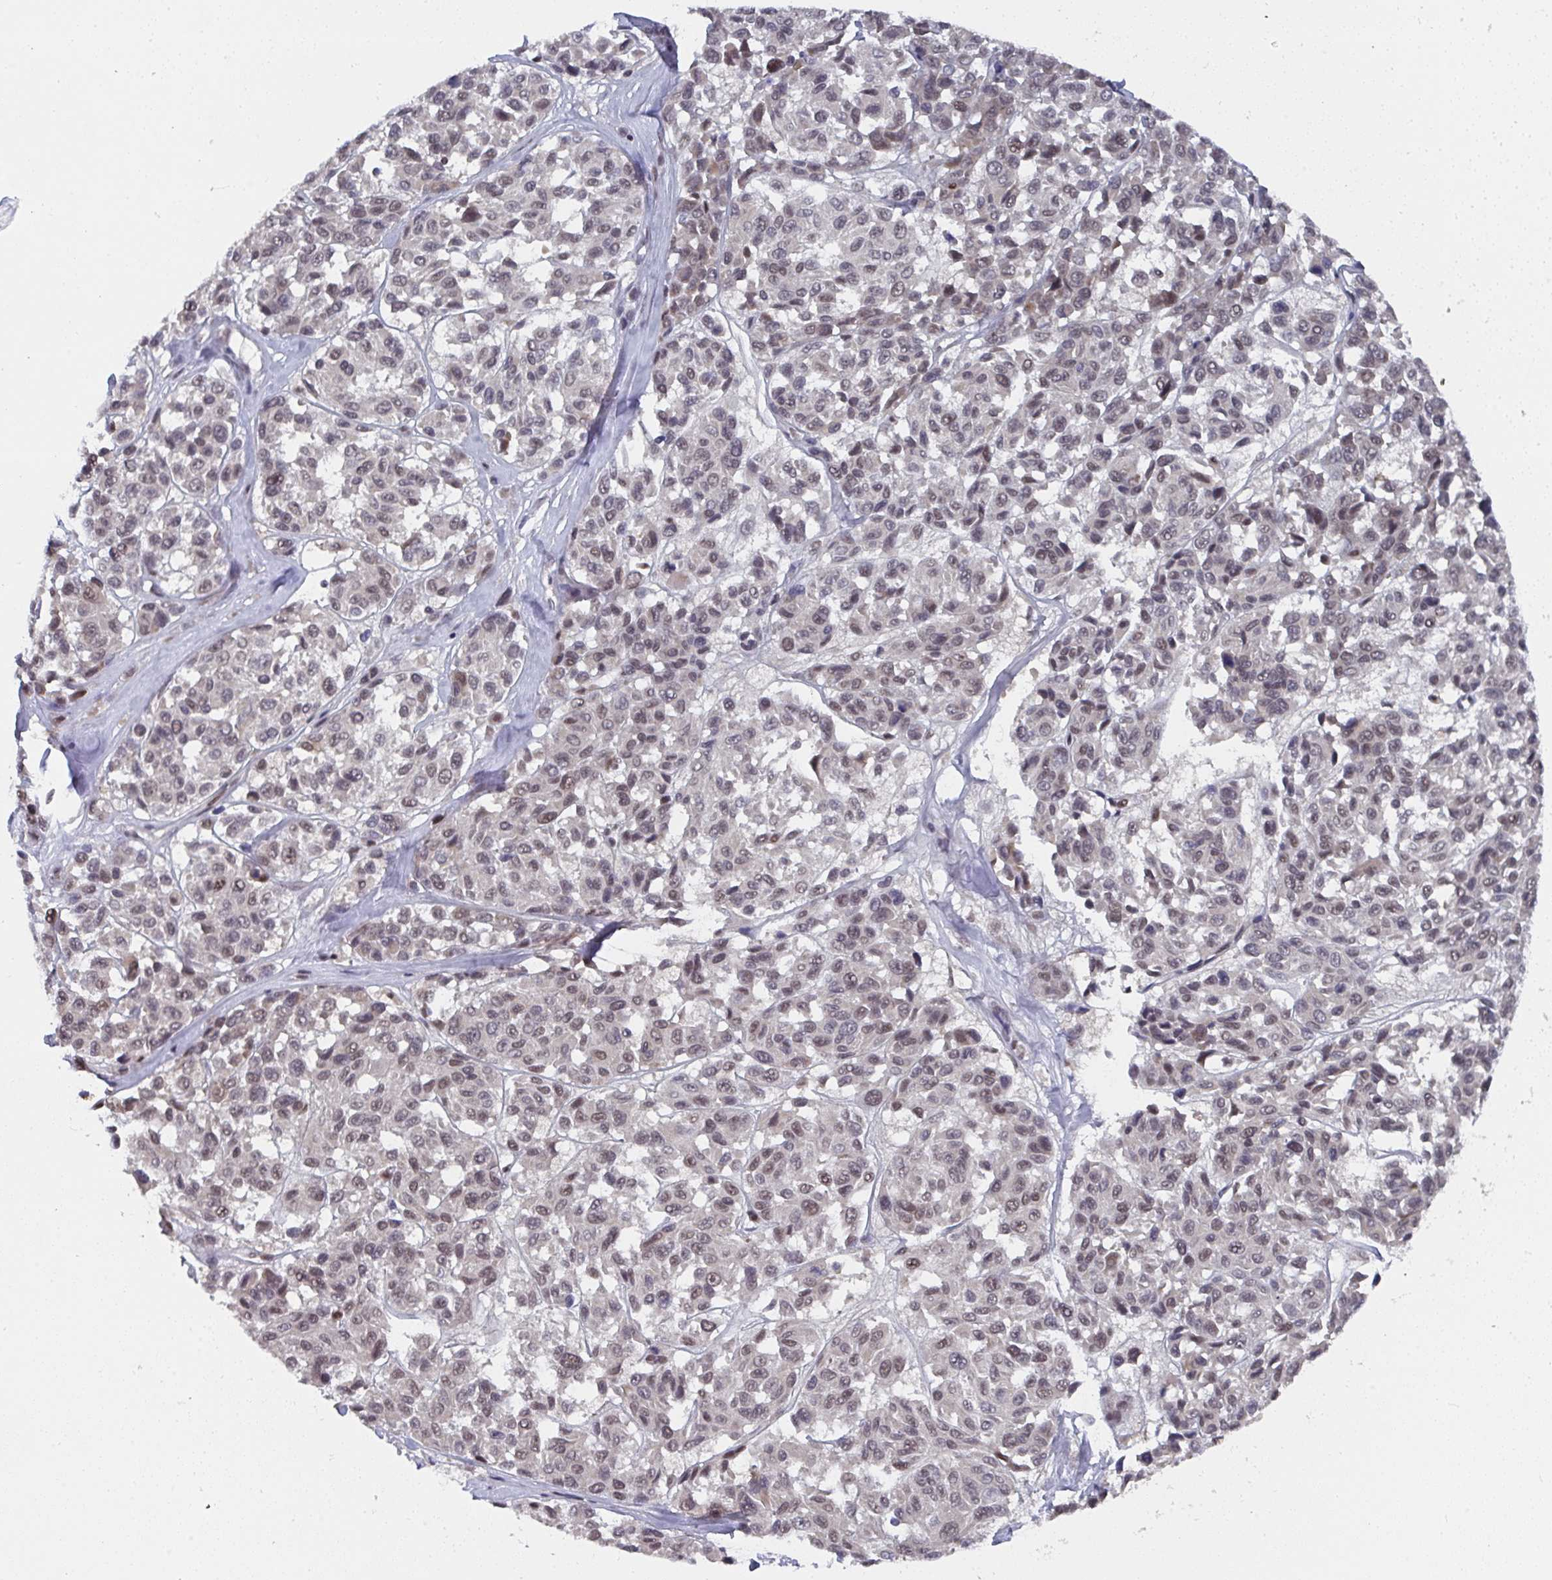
{"staining": {"intensity": "weak", "quantity": ">75%", "location": "nuclear"}, "tissue": "melanoma", "cell_type": "Tumor cells", "image_type": "cancer", "snomed": [{"axis": "morphology", "description": "Malignant melanoma, NOS"}, {"axis": "topography", "description": "Skin"}], "caption": "Malignant melanoma stained with IHC reveals weak nuclear expression in about >75% of tumor cells.", "gene": "JMJD1C", "patient": {"sex": "female", "age": 66}}